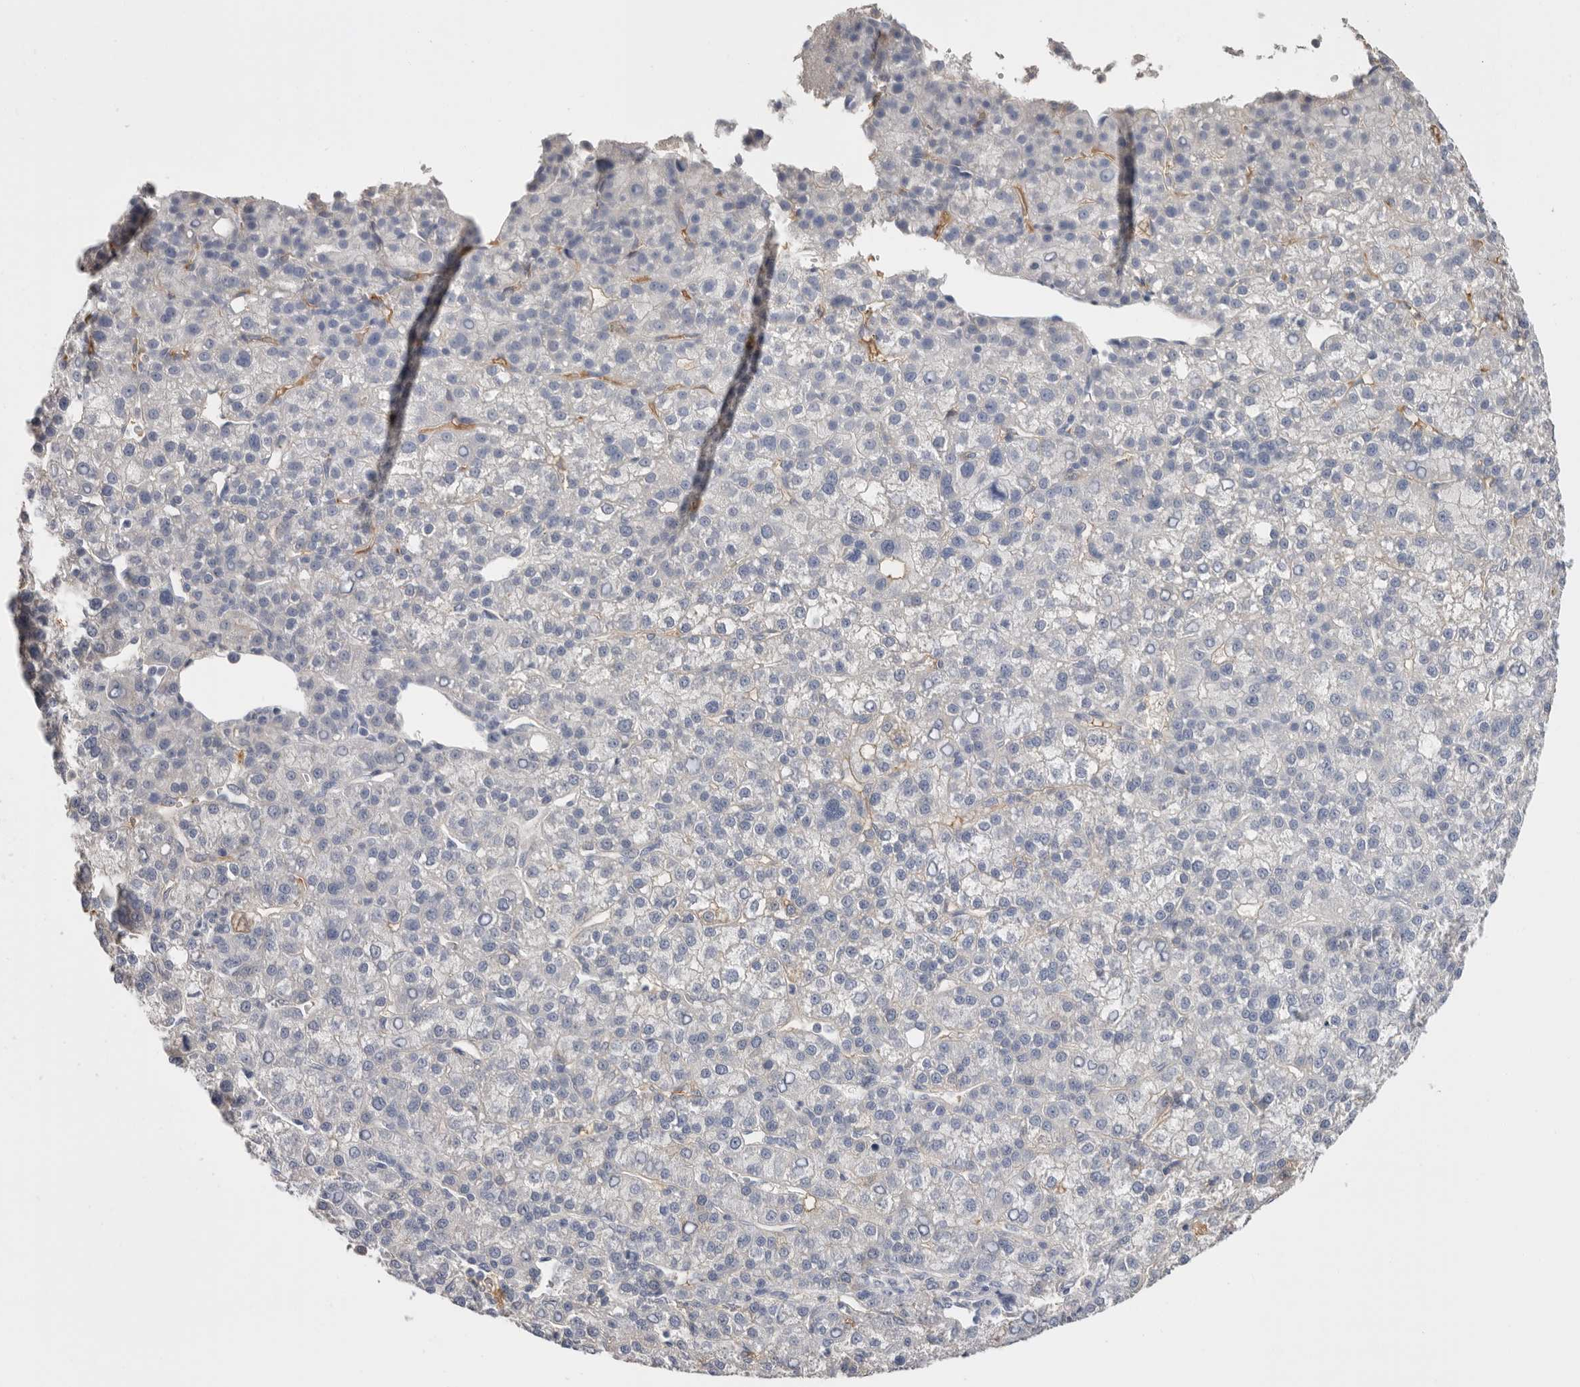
{"staining": {"intensity": "negative", "quantity": "none", "location": "none"}, "tissue": "liver cancer", "cell_type": "Tumor cells", "image_type": "cancer", "snomed": [{"axis": "morphology", "description": "Carcinoma, Hepatocellular, NOS"}, {"axis": "topography", "description": "Liver"}], "caption": "Liver hepatocellular carcinoma stained for a protein using immunohistochemistry (IHC) shows no positivity tumor cells.", "gene": "APOA2", "patient": {"sex": "female", "age": 58}}